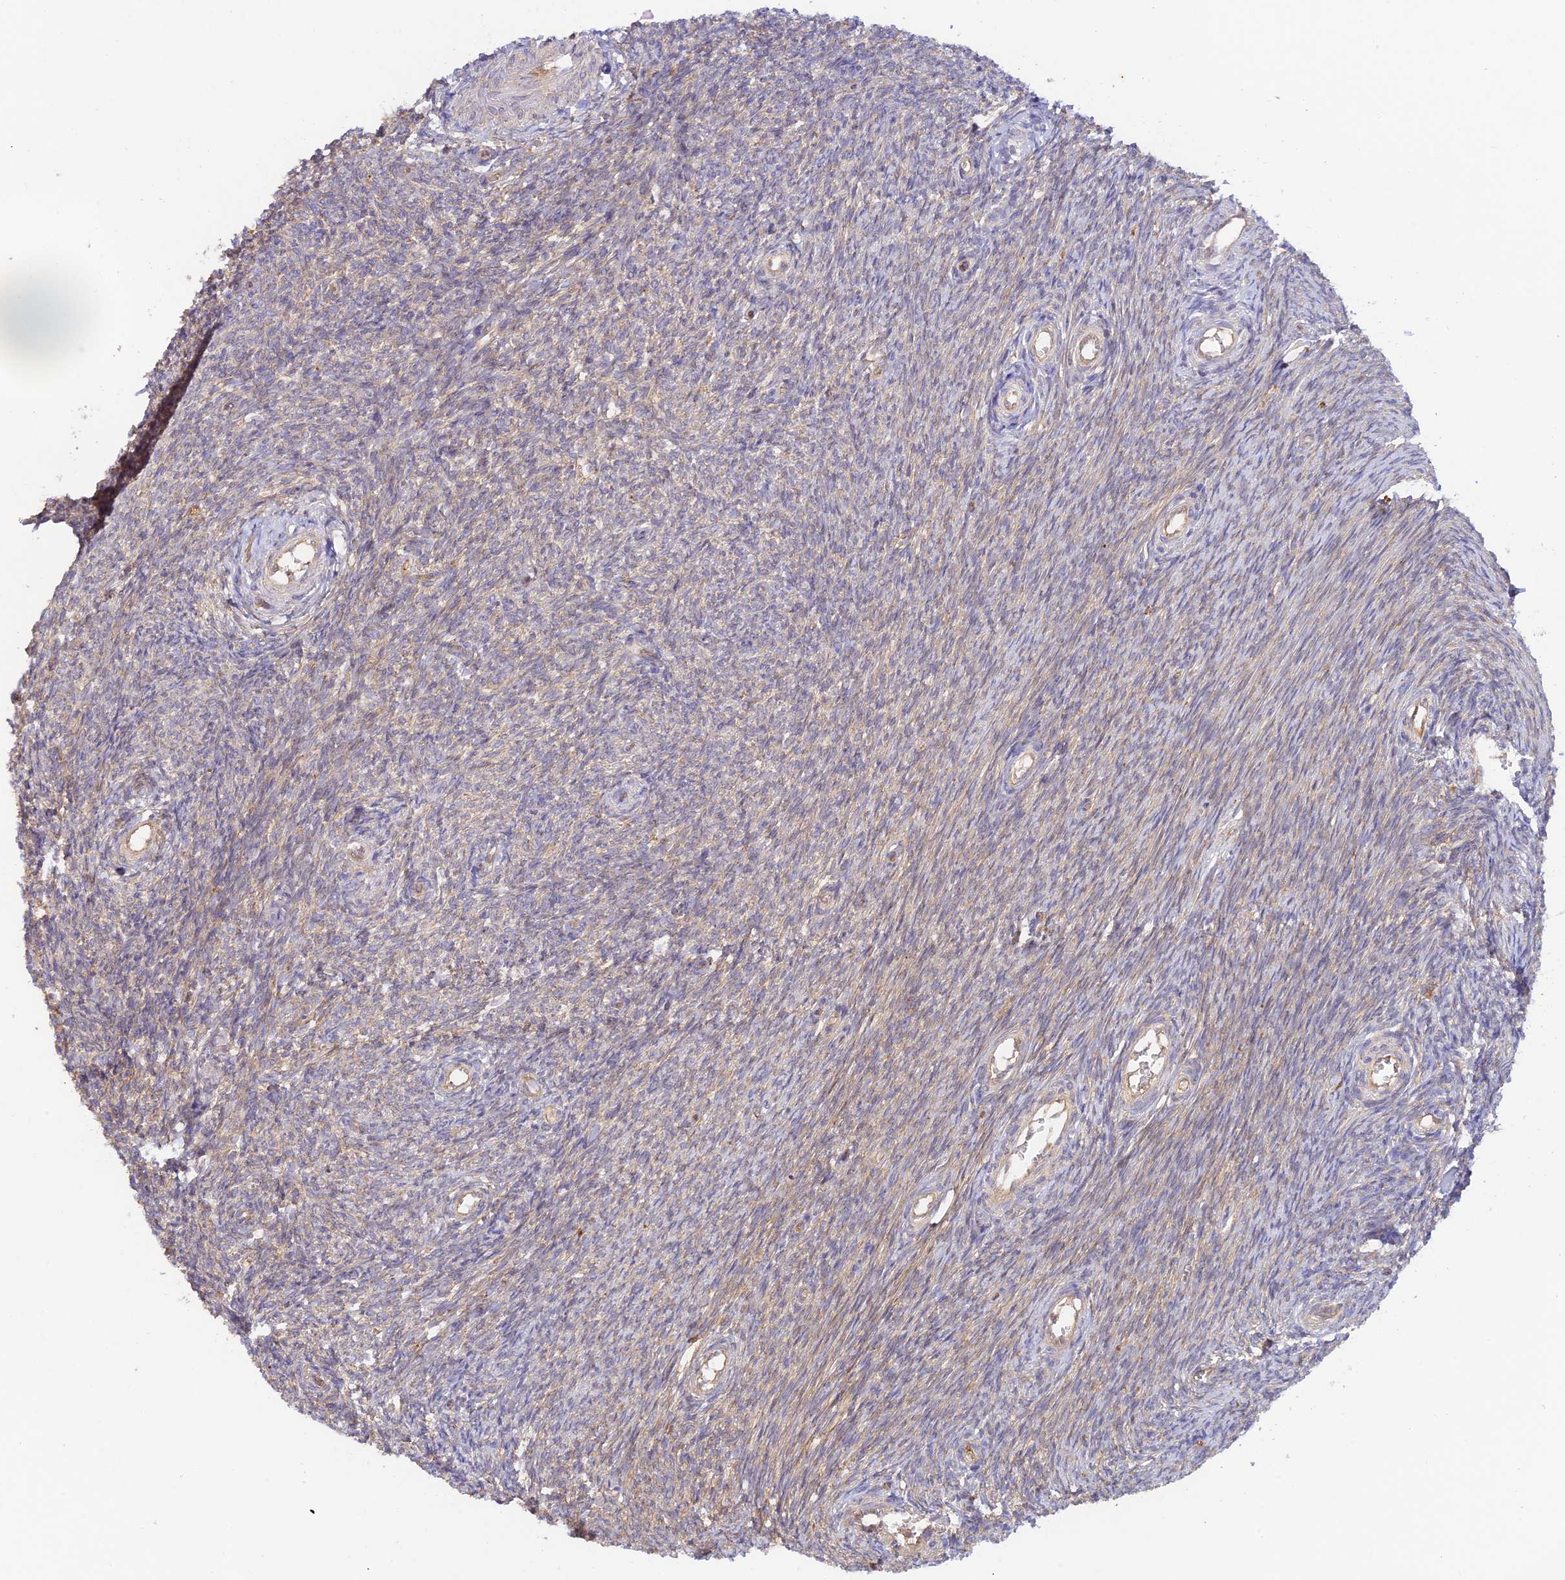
{"staining": {"intensity": "weak", "quantity": "25%-75%", "location": "cytoplasmic/membranous"}, "tissue": "ovary", "cell_type": "Ovarian stroma cells", "image_type": "normal", "snomed": [{"axis": "morphology", "description": "Normal tissue, NOS"}, {"axis": "topography", "description": "Ovary"}], "caption": "Immunohistochemistry (IHC) micrograph of normal ovary: ovary stained using immunohistochemistry (IHC) shows low levels of weak protein expression localized specifically in the cytoplasmic/membranous of ovarian stroma cells, appearing as a cytoplasmic/membranous brown color.", "gene": "MYO9A", "patient": {"sex": "female", "age": 44}}